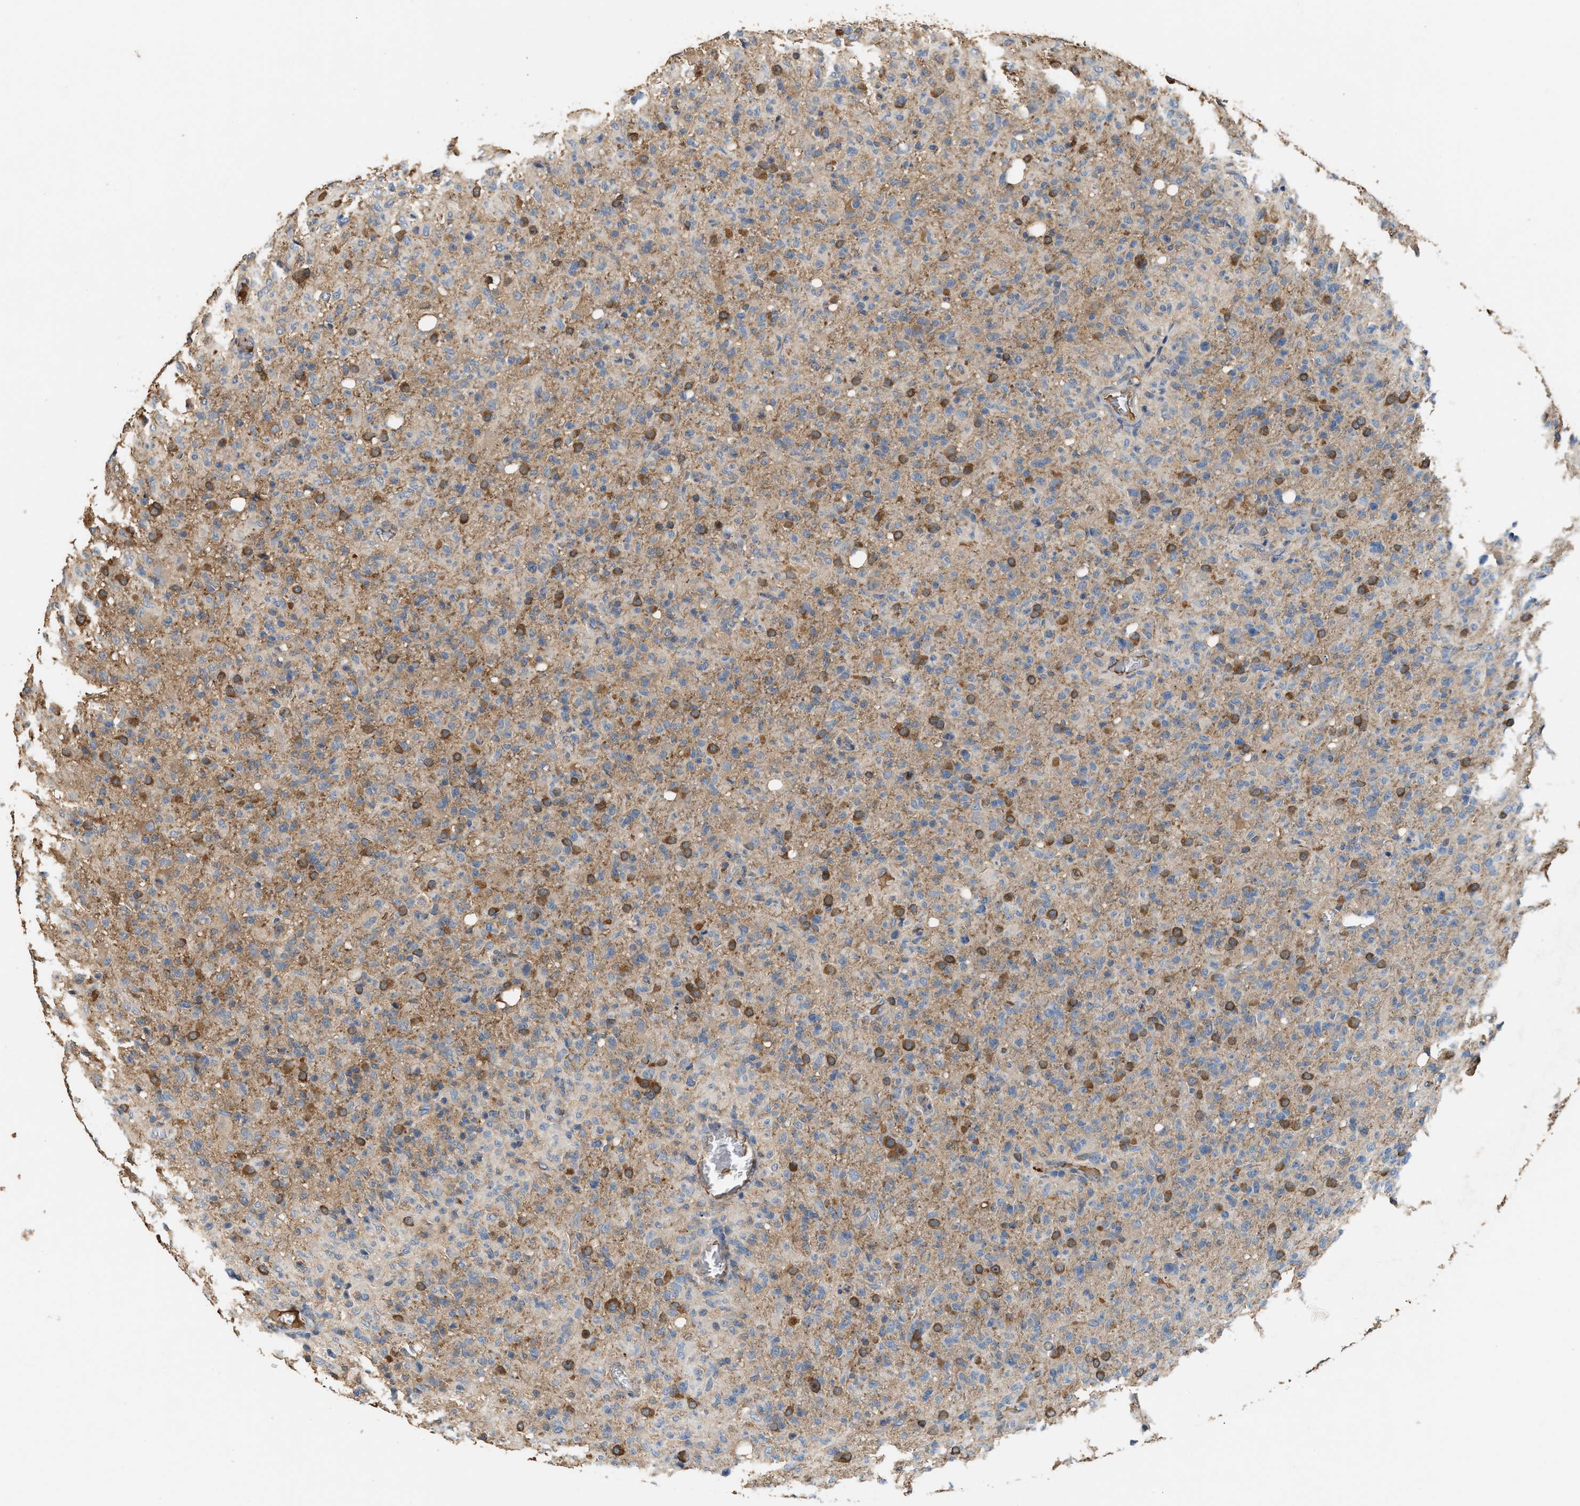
{"staining": {"intensity": "moderate", "quantity": "<25%", "location": "cytoplasmic/membranous"}, "tissue": "glioma", "cell_type": "Tumor cells", "image_type": "cancer", "snomed": [{"axis": "morphology", "description": "Glioma, malignant, High grade"}, {"axis": "topography", "description": "Brain"}], "caption": "Human malignant high-grade glioma stained with a protein marker shows moderate staining in tumor cells.", "gene": "TMEM268", "patient": {"sex": "female", "age": 57}}